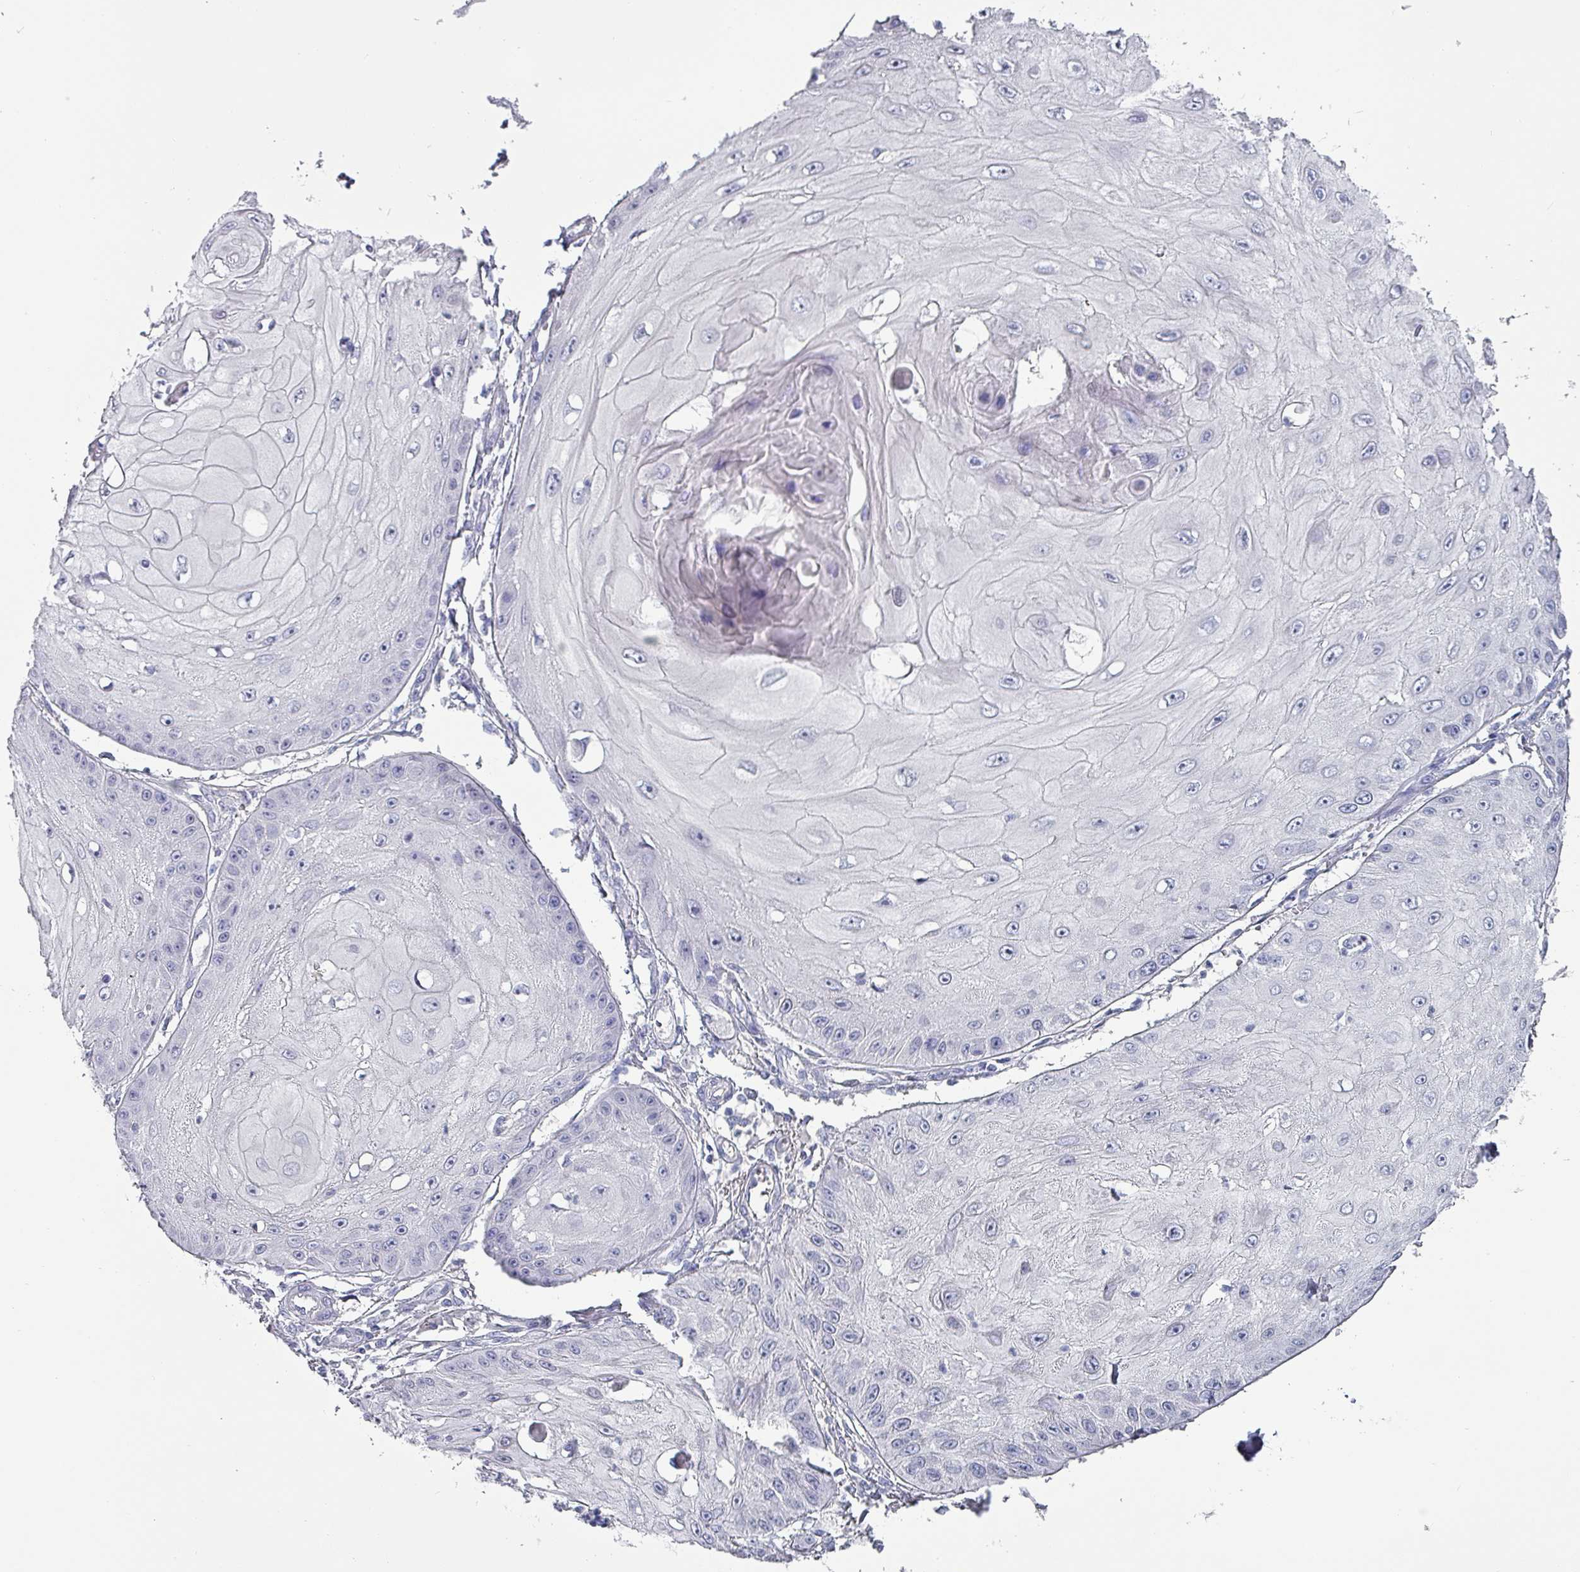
{"staining": {"intensity": "negative", "quantity": "none", "location": "none"}, "tissue": "skin cancer", "cell_type": "Tumor cells", "image_type": "cancer", "snomed": [{"axis": "morphology", "description": "Squamous cell carcinoma, NOS"}, {"axis": "topography", "description": "Skin"}], "caption": "The image demonstrates no staining of tumor cells in skin squamous cell carcinoma.", "gene": "INS-IGF2", "patient": {"sex": "male", "age": 70}}